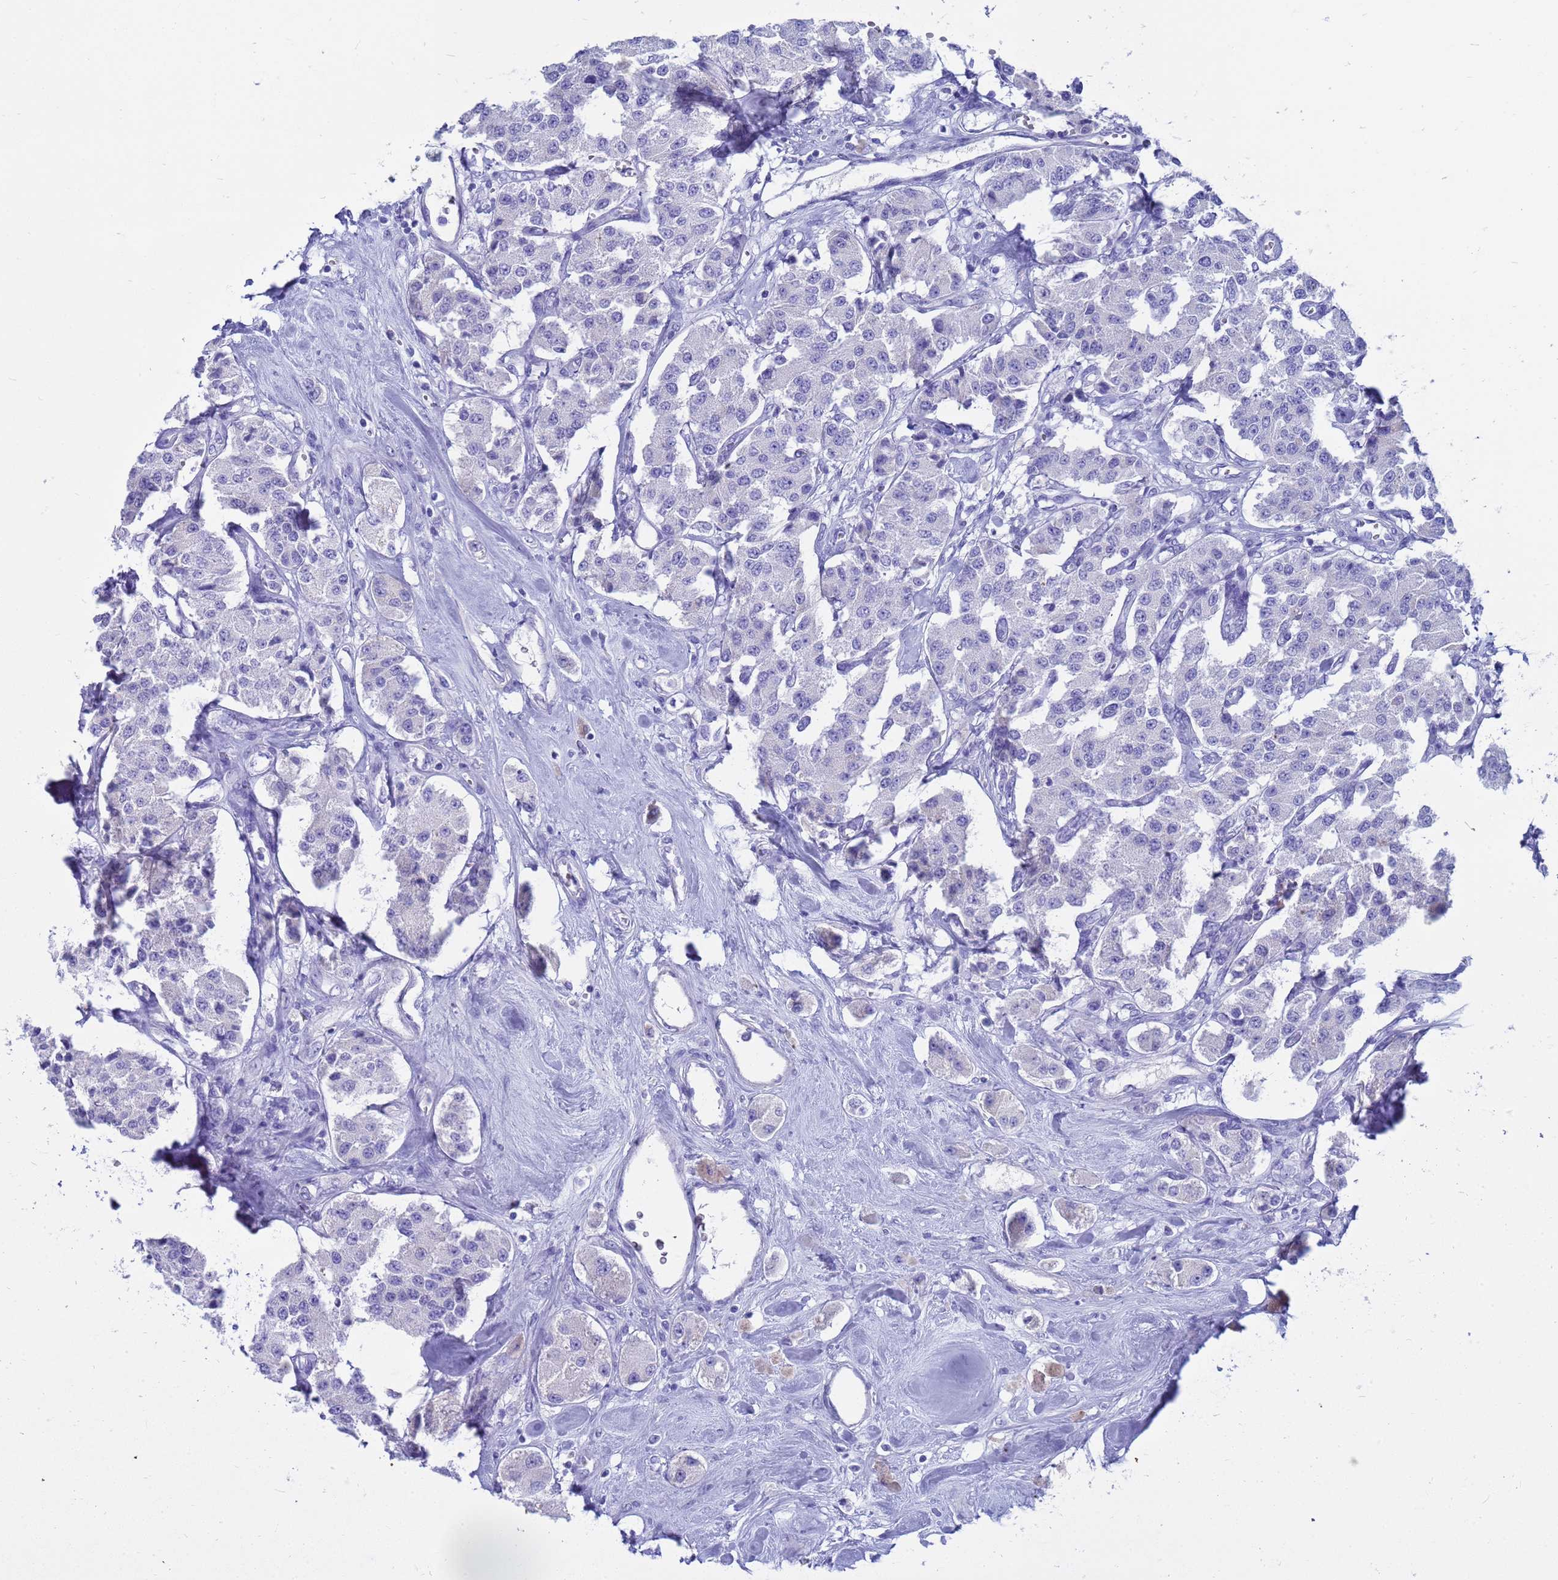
{"staining": {"intensity": "negative", "quantity": "none", "location": "none"}, "tissue": "carcinoid", "cell_type": "Tumor cells", "image_type": "cancer", "snomed": [{"axis": "morphology", "description": "Carcinoid, malignant, NOS"}, {"axis": "topography", "description": "Pancreas"}], "caption": "High power microscopy histopathology image of an IHC histopathology image of carcinoid, revealing no significant positivity in tumor cells.", "gene": "SYCN", "patient": {"sex": "male", "age": 41}}